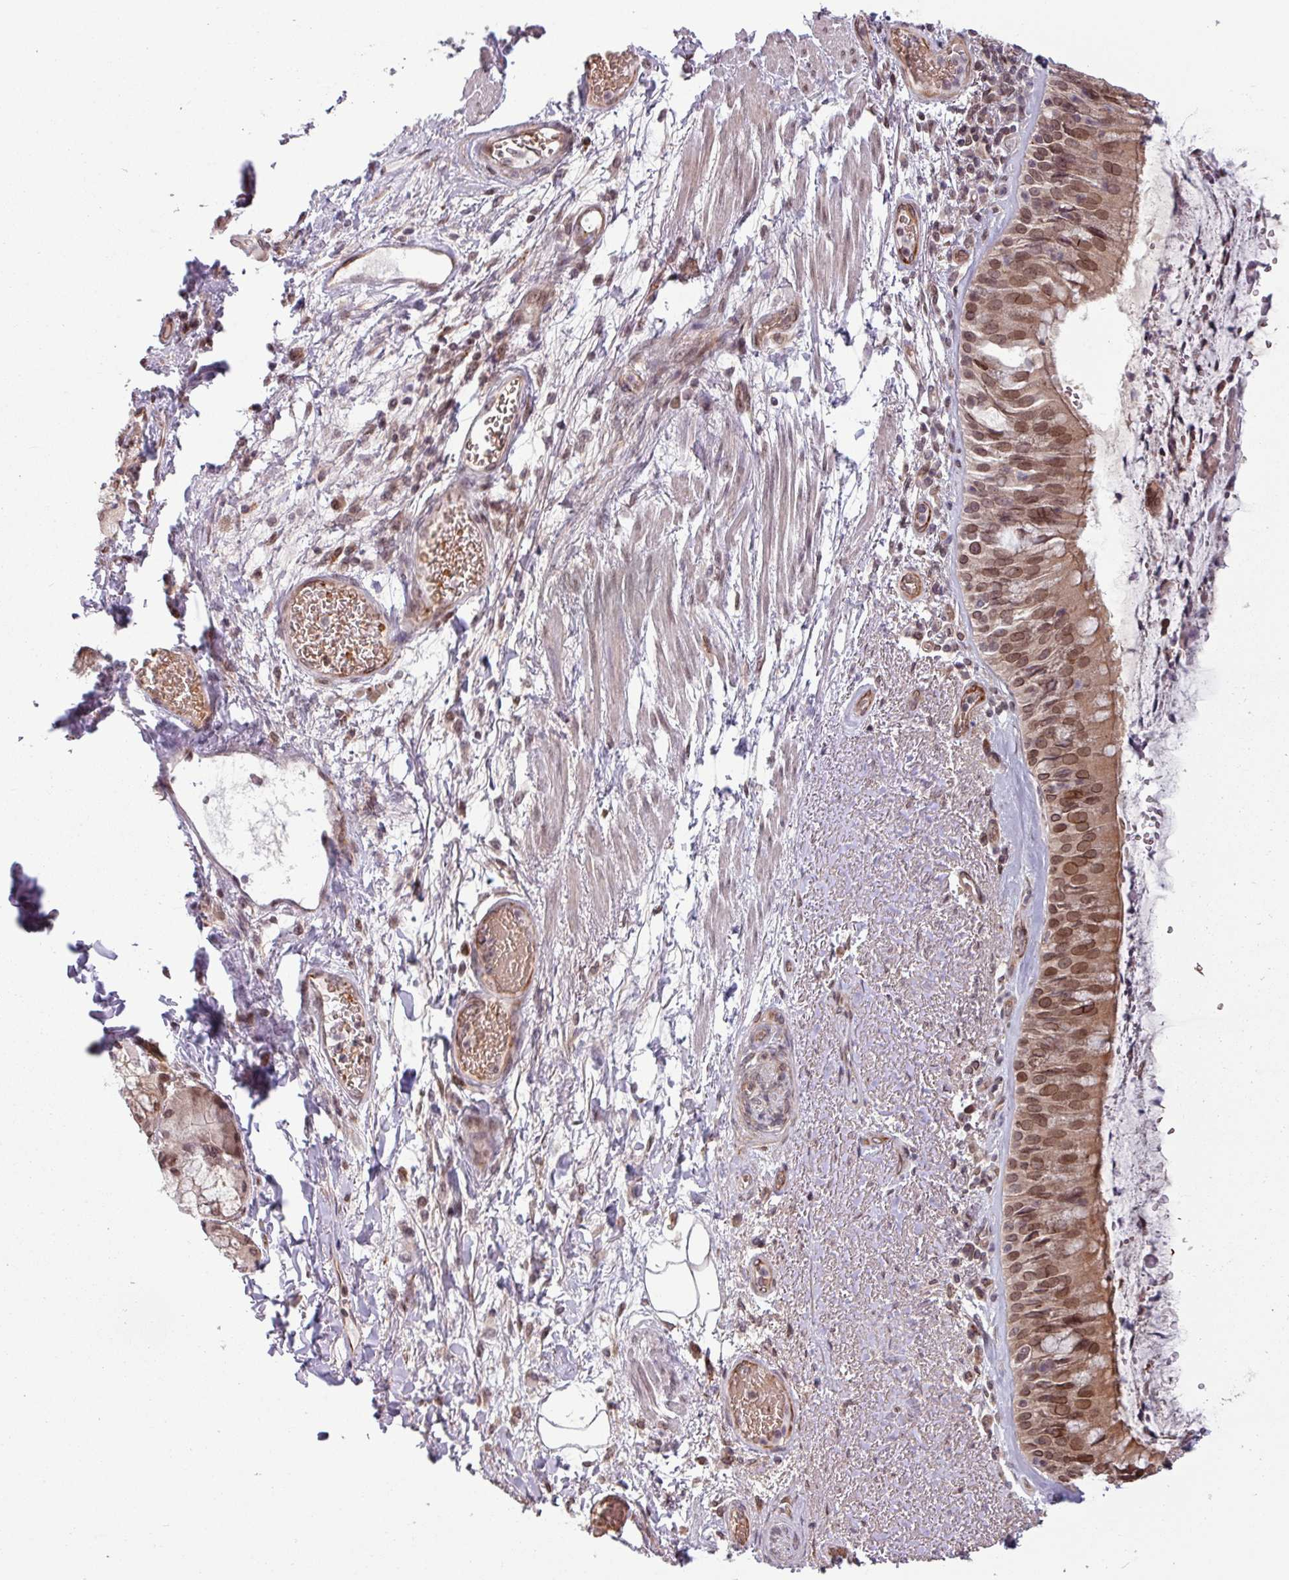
{"staining": {"intensity": "moderate", "quantity": ">75%", "location": "cytoplasmic/membranous,nuclear"}, "tissue": "bronchus", "cell_type": "Respiratory epithelial cells", "image_type": "normal", "snomed": [{"axis": "morphology", "description": "Normal tissue, NOS"}, {"axis": "topography", "description": "Cartilage tissue"}, {"axis": "topography", "description": "Bronchus"}], "caption": "High-magnification brightfield microscopy of normal bronchus stained with DAB (3,3'-diaminobenzidine) (brown) and counterstained with hematoxylin (blue). respiratory epithelial cells exhibit moderate cytoplasmic/membranous,nuclear positivity is appreciated in about>75% of cells.", "gene": "RBM4B", "patient": {"sex": "male", "age": 63}}